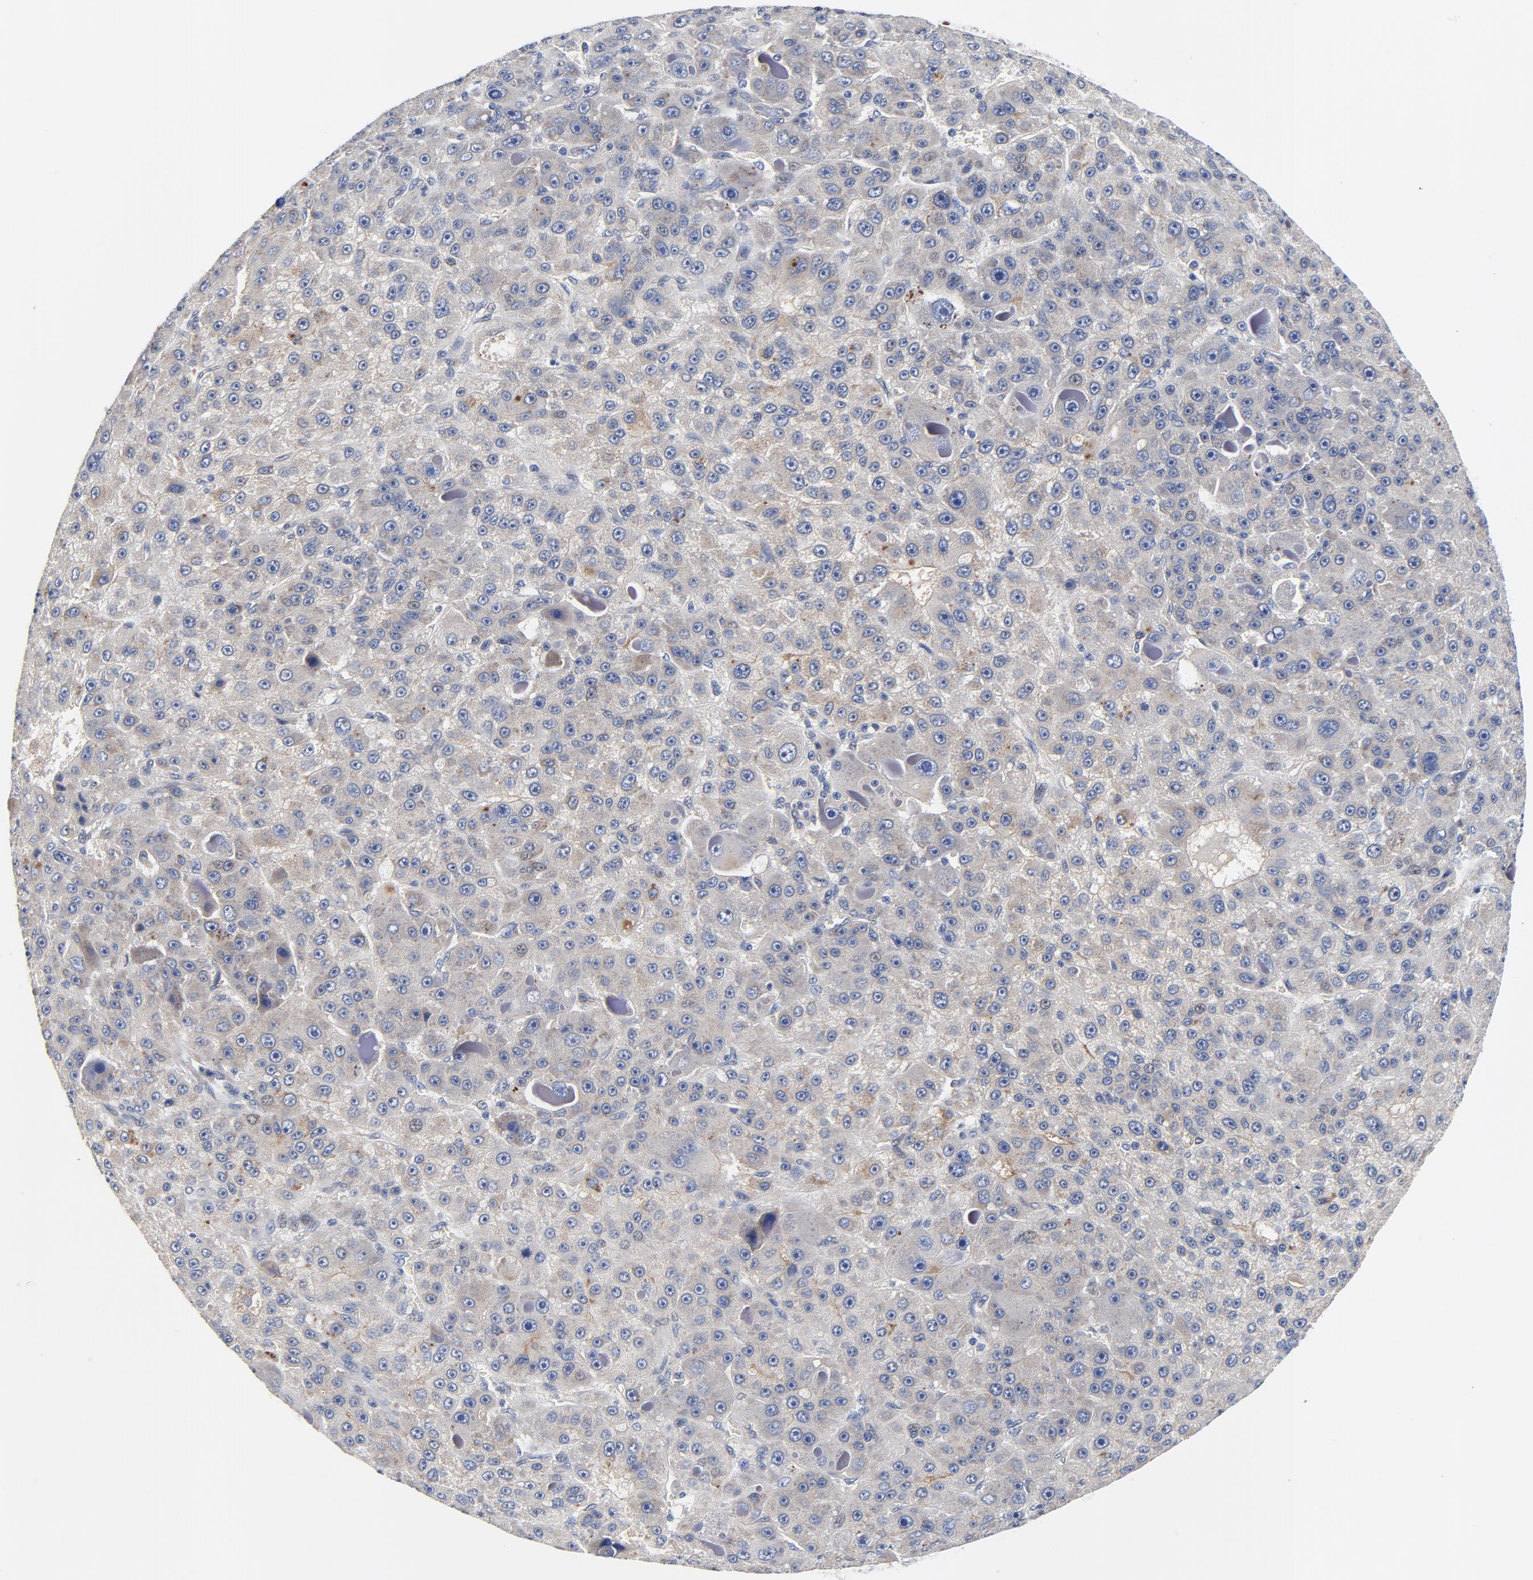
{"staining": {"intensity": "weak", "quantity": "<25%", "location": "cytoplasmic/membranous"}, "tissue": "liver cancer", "cell_type": "Tumor cells", "image_type": "cancer", "snomed": [{"axis": "morphology", "description": "Carcinoma, Hepatocellular, NOS"}, {"axis": "topography", "description": "Liver"}], "caption": "Tumor cells are negative for protein expression in human hepatocellular carcinoma (liver). (Brightfield microscopy of DAB IHC at high magnification).", "gene": "VAV2", "patient": {"sex": "male", "age": 76}}